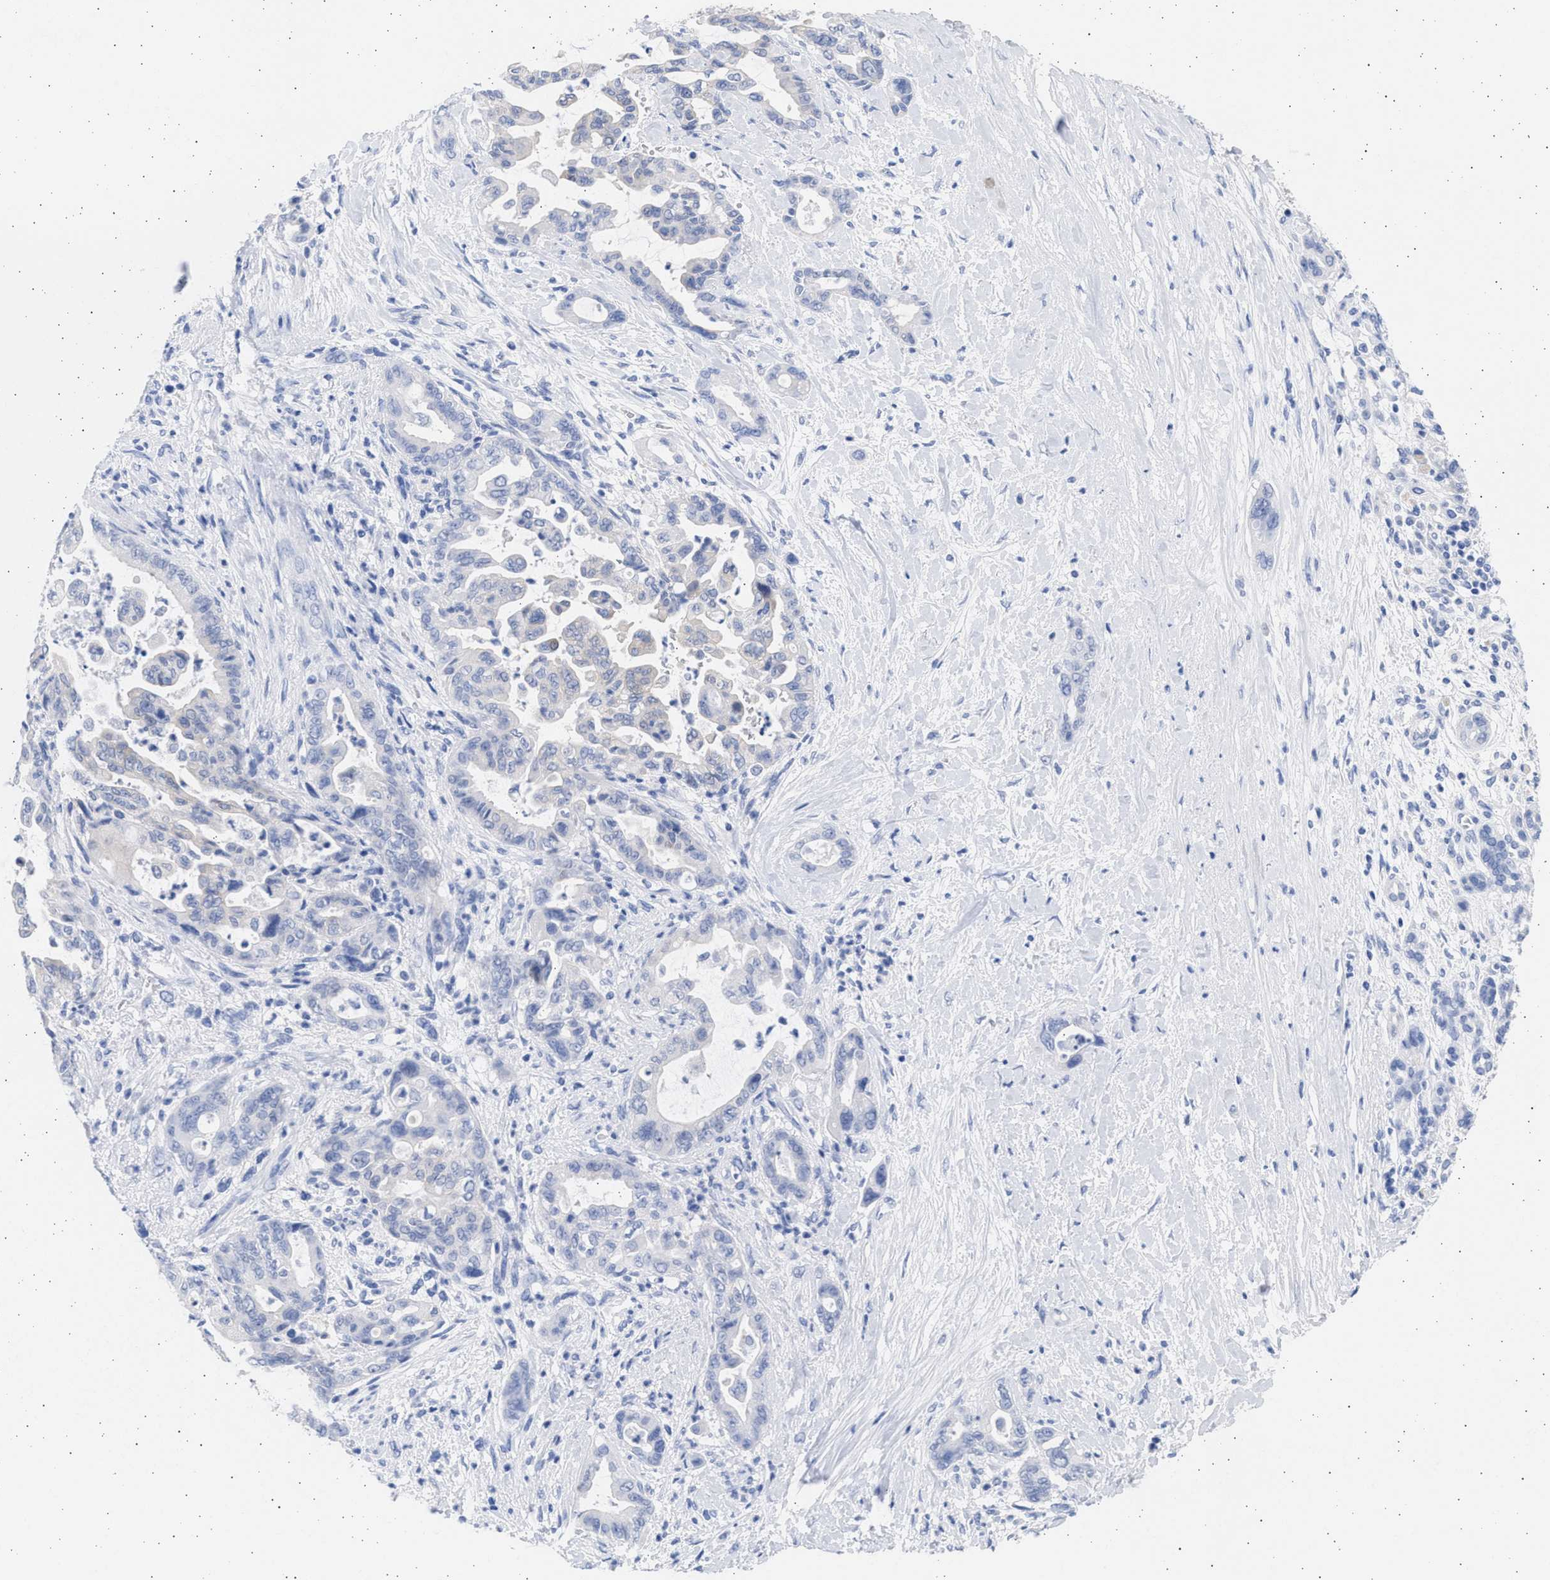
{"staining": {"intensity": "negative", "quantity": "none", "location": "none"}, "tissue": "pancreatic cancer", "cell_type": "Tumor cells", "image_type": "cancer", "snomed": [{"axis": "morphology", "description": "Adenocarcinoma, NOS"}, {"axis": "topography", "description": "Pancreas"}], "caption": "IHC histopathology image of neoplastic tissue: adenocarcinoma (pancreatic) stained with DAB (3,3'-diaminobenzidine) demonstrates no significant protein expression in tumor cells.", "gene": "ALDOC", "patient": {"sex": "male", "age": 70}}